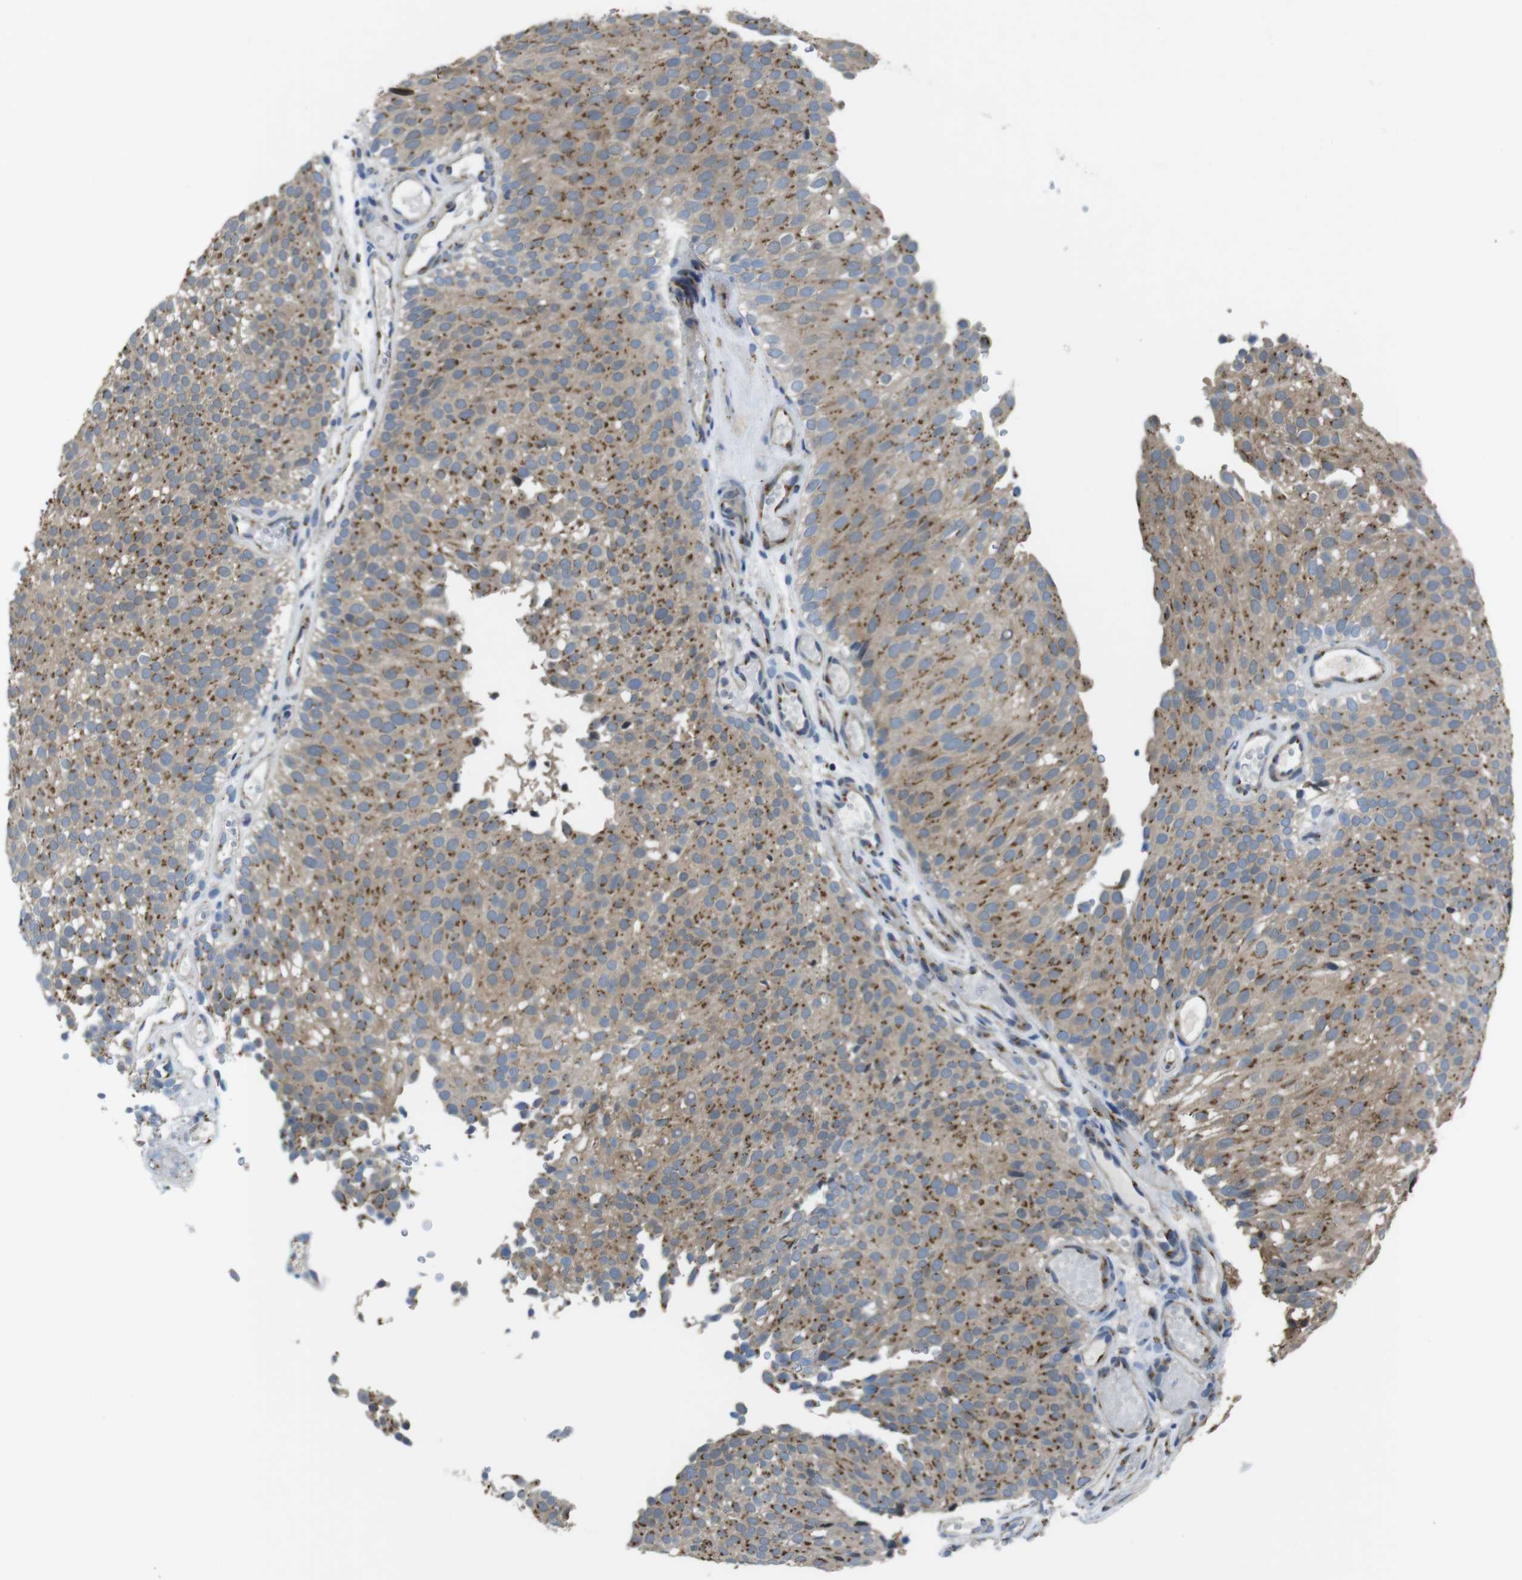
{"staining": {"intensity": "moderate", "quantity": "25%-75%", "location": "cytoplasmic/membranous"}, "tissue": "urothelial cancer", "cell_type": "Tumor cells", "image_type": "cancer", "snomed": [{"axis": "morphology", "description": "Urothelial carcinoma, Low grade"}, {"axis": "topography", "description": "Urinary bladder"}], "caption": "Urothelial cancer tissue reveals moderate cytoplasmic/membranous positivity in approximately 25%-75% of tumor cells, visualized by immunohistochemistry. The protein of interest is shown in brown color, while the nuclei are stained blue.", "gene": "RAB6A", "patient": {"sex": "male", "age": 78}}